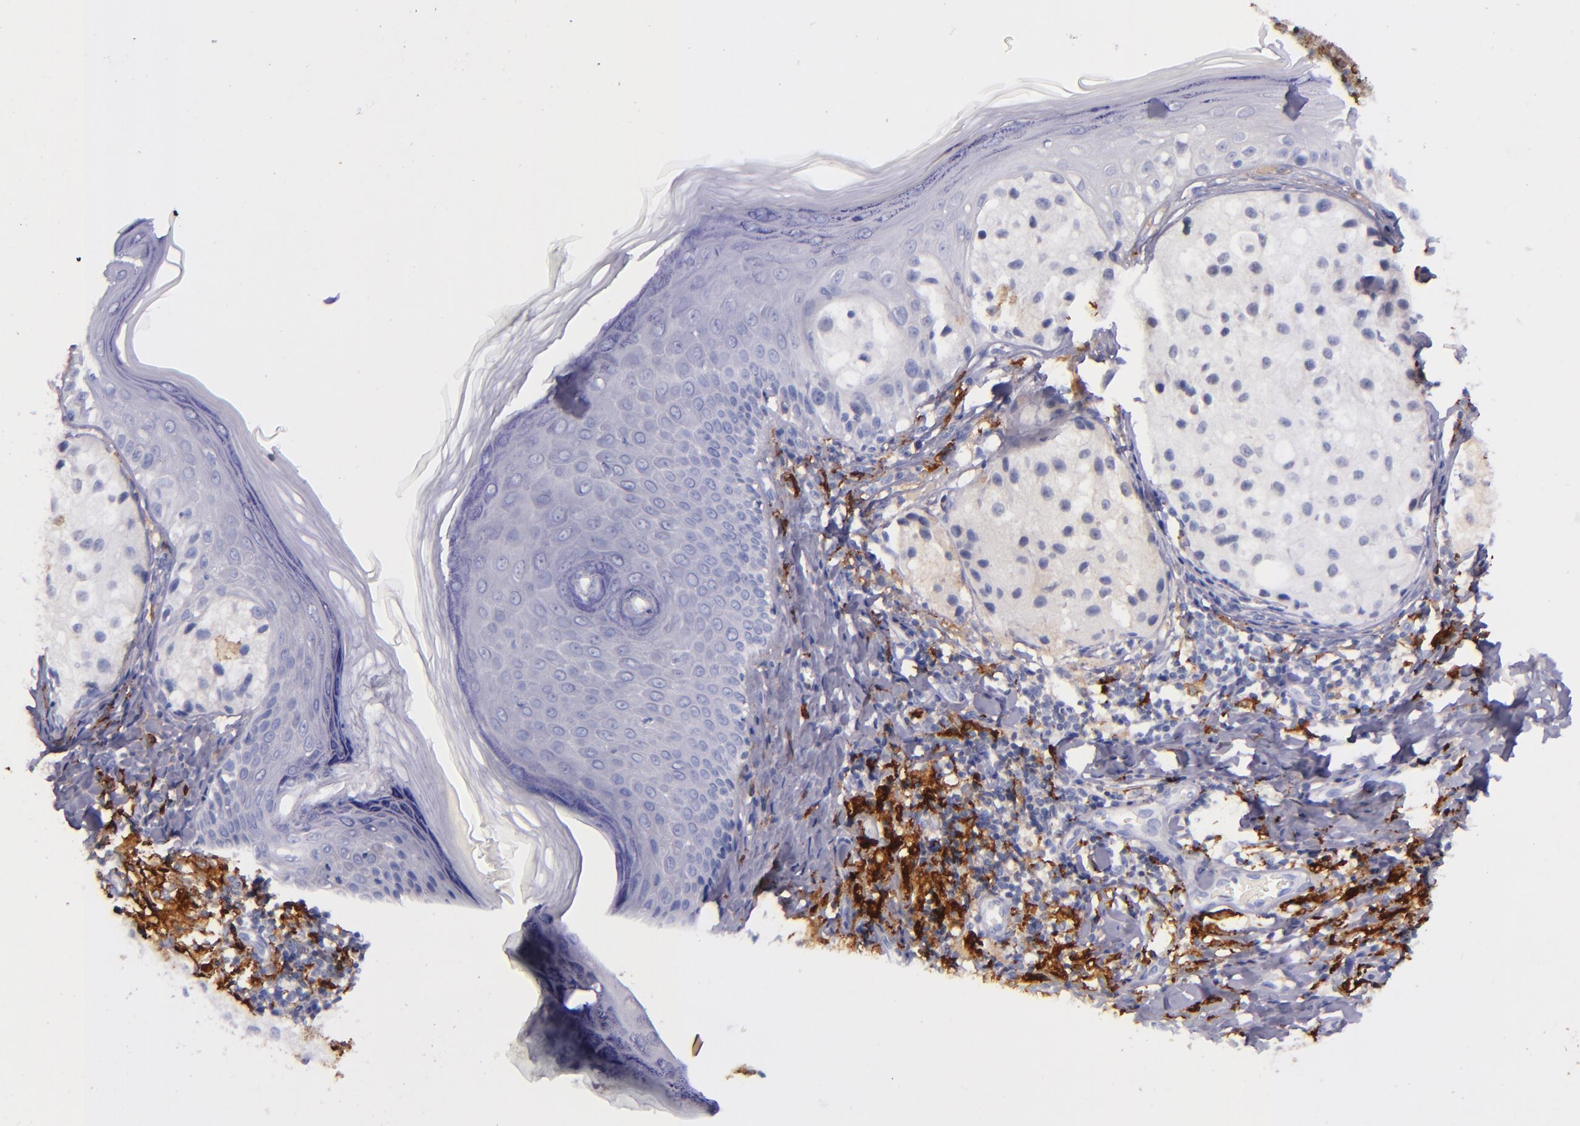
{"staining": {"intensity": "negative", "quantity": "none", "location": "none"}, "tissue": "melanoma", "cell_type": "Tumor cells", "image_type": "cancer", "snomed": [{"axis": "morphology", "description": "Malignant melanoma, NOS"}, {"axis": "topography", "description": "Skin"}], "caption": "Melanoma was stained to show a protein in brown. There is no significant staining in tumor cells. (Stains: DAB IHC with hematoxylin counter stain, Microscopy: brightfield microscopy at high magnification).", "gene": "CD163", "patient": {"sex": "male", "age": 23}}